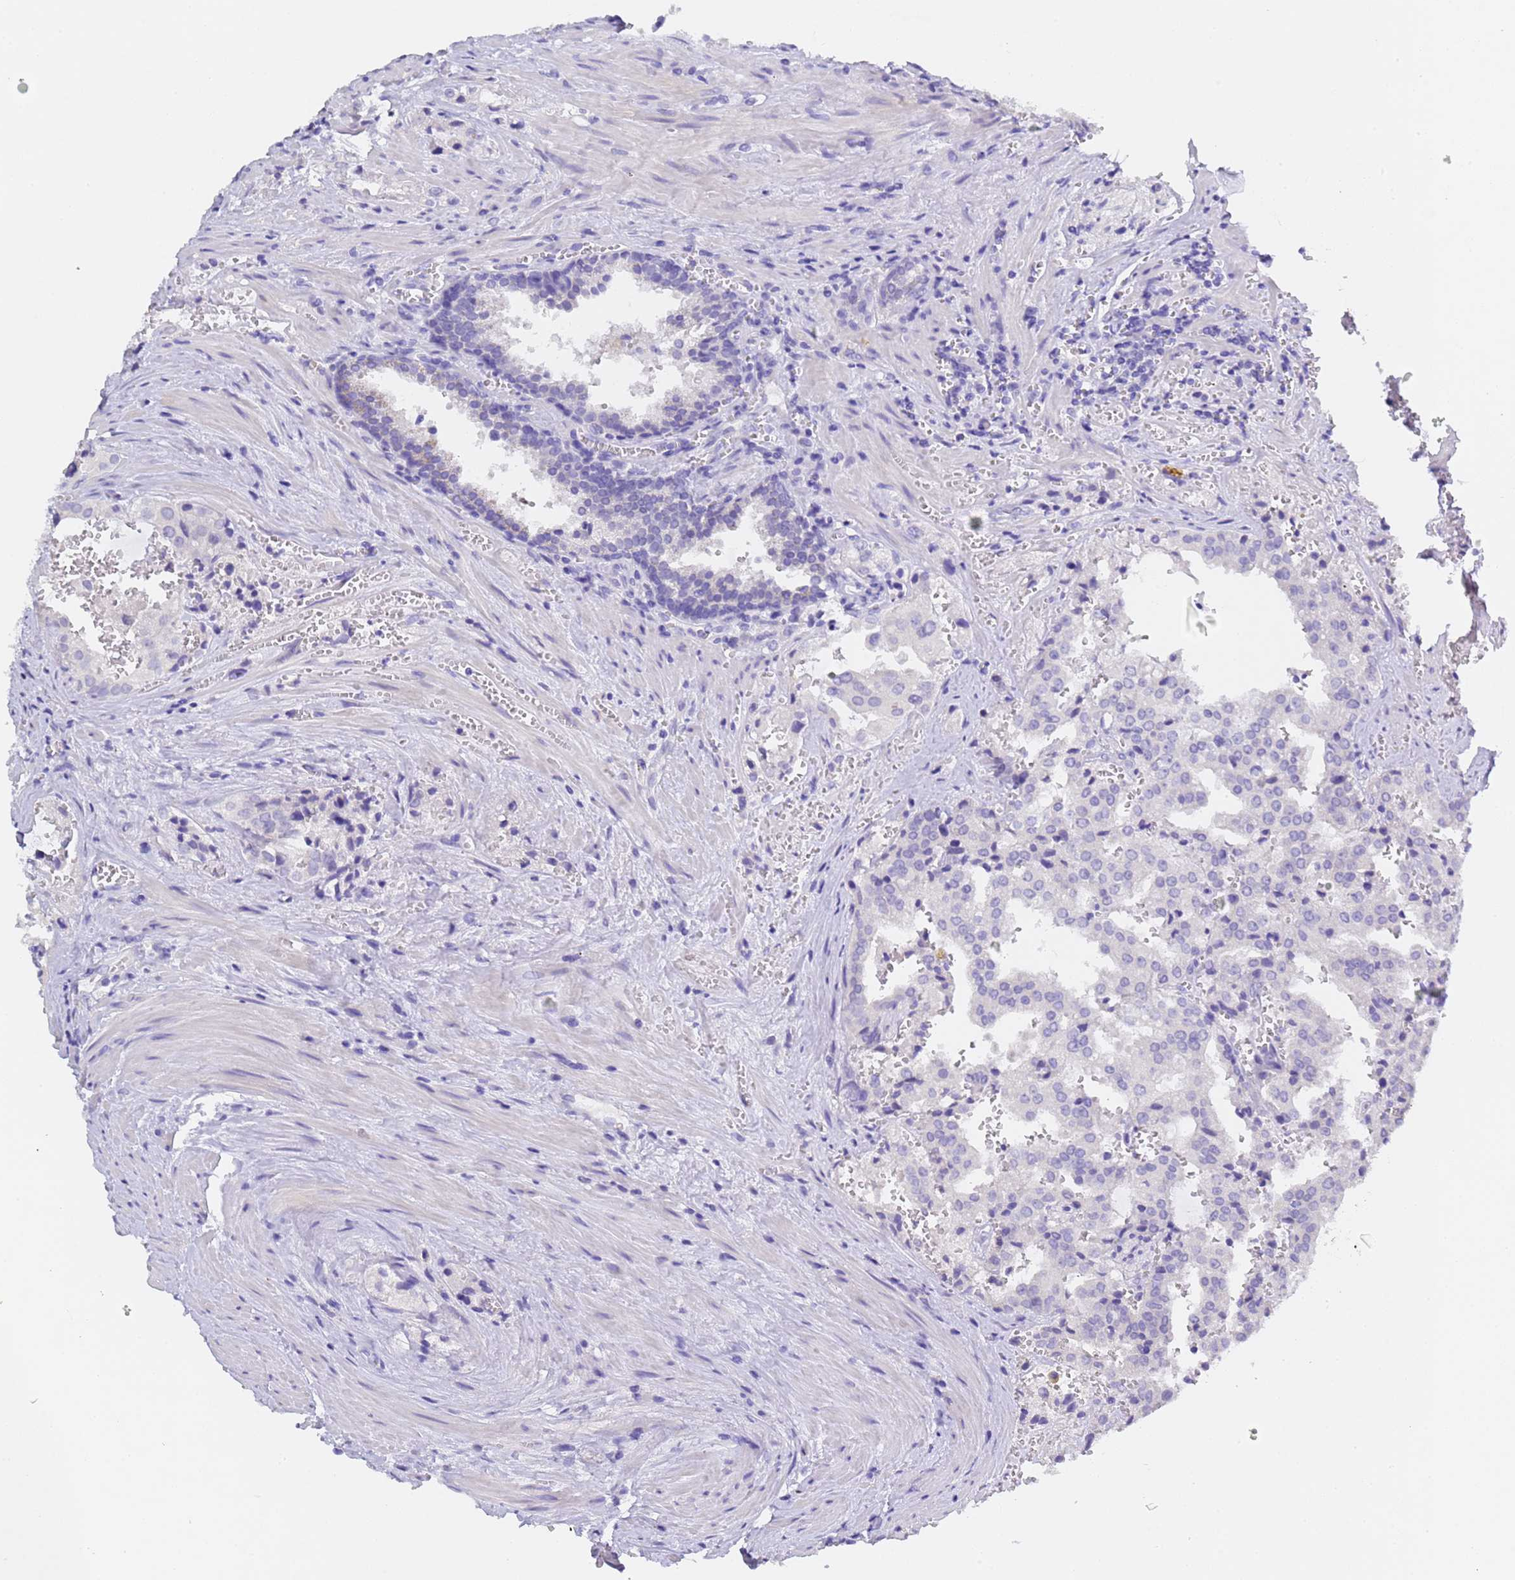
{"staining": {"intensity": "negative", "quantity": "none", "location": "none"}, "tissue": "prostate cancer", "cell_type": "Tumor cells", "image_type": "cancer", "snomed": [{"axis": "morphology", "description": "Adenocarcinoma, High grade"}, {"axis": "topography", "description": "Prostate"}], "caption": "Immunohistochemistry micrograph of prostate cancer stained for a protein (brown), which reveals no staining in tumor cells. (DAB immunohistochemistry (IHC), high magnification).", "gene": "GABRA1", "patient": {"sex": "male", "age": 68}}